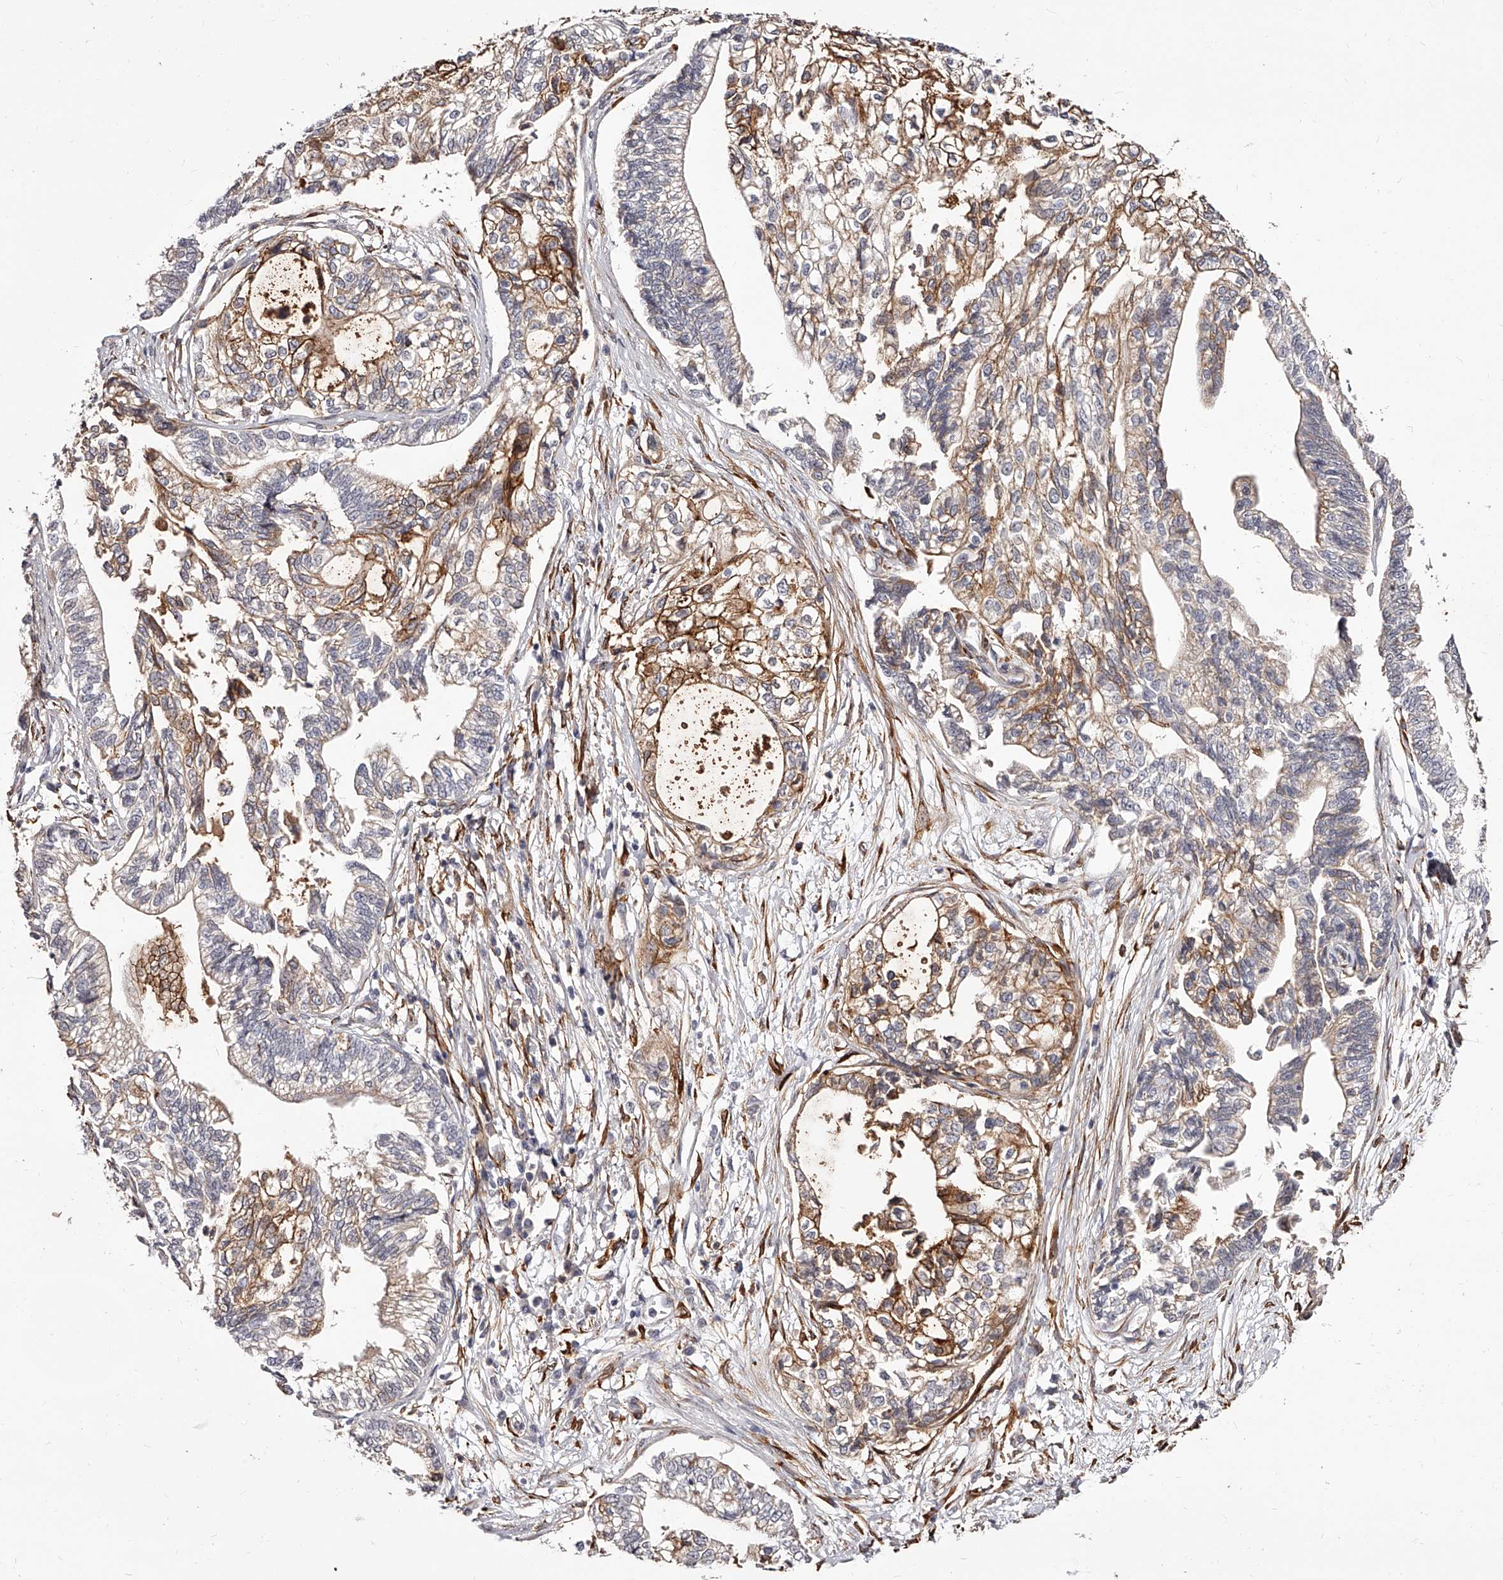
{"staining": {"intensity": "moderate", "quantity": "<25%", "location": "cytoplasmic/membranous"}, "tissue": "pancreatic cancer", "cell_type": "Tumor cells", "image_type": "cancer", "snomed": [{"axis": "morphology", "description": "Adenocarcinoma, NOS"}, {"axis": "topography", "description": "Pancreas"}], "caption": "Pancreatic adenocarcinoma stained for a protein (brown) exhibits moderate cytoplasmic/membranous positive expression in approximately <25% of tumor cells.", "gene": "CD82", "patient": {"sex": "male", "age": 72}}